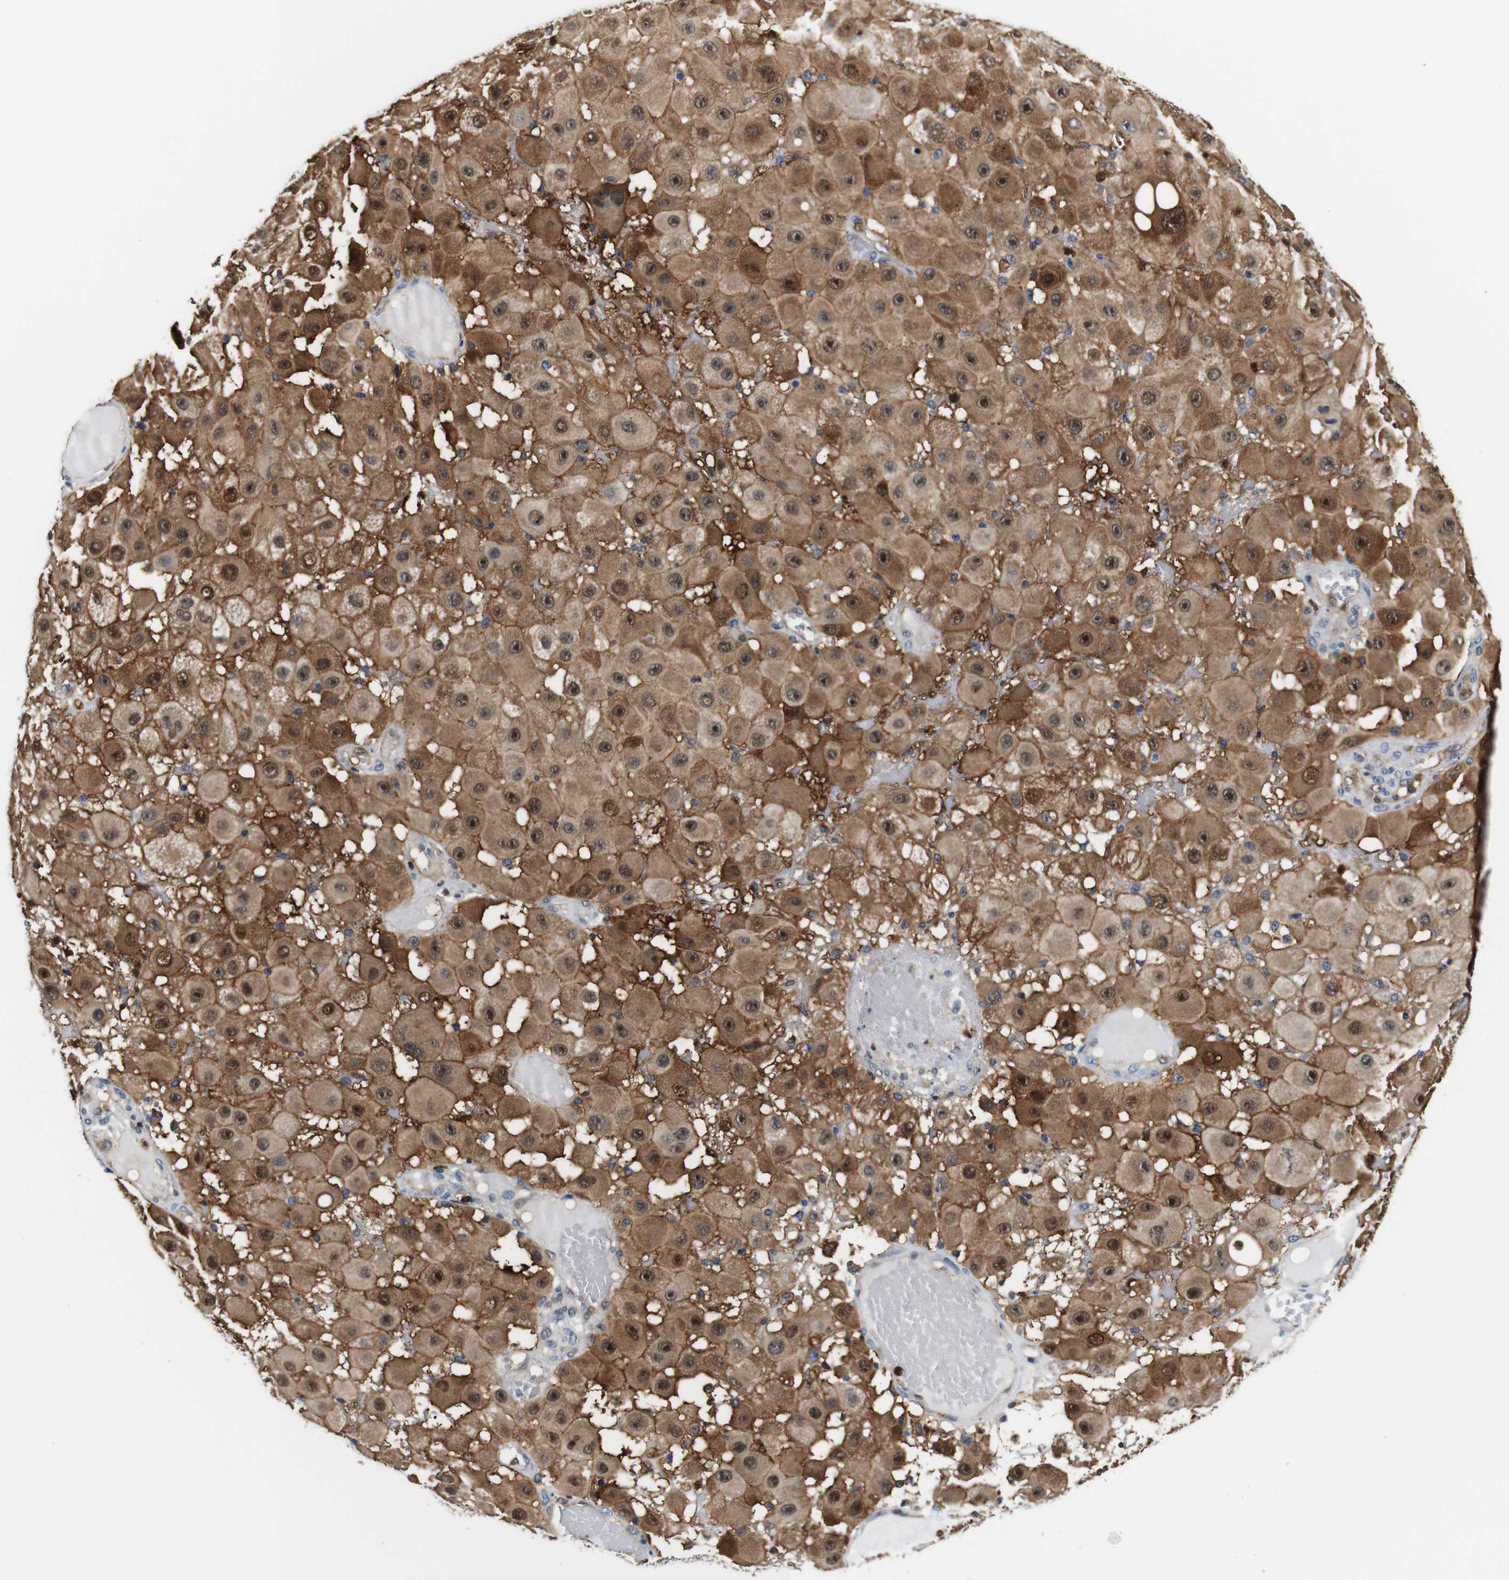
{"staining": {"intensity": "moderate", "quantity": ">75%", "location": "cytoplasmic/membranous,nuclear"}, "tissue": "melanoma", "cell_type": "Tumor cells", "image_type": "cancer", "snomed": [{"axis": "morphology", "description": "Malignant melanoma, NOS"}, {"axis": "topography", "description": "Skin"}], "caption": "A micrograph of malignant melanoma stained for a protein demonstrates moderate cytoplasmic/membranous and nuclear brown staining in tumor cells. The protein of interest is shown in brown color, while the nuclei are stained blue.", "gene": "ANXA1", "patient": {"sex": "female", "age": 81}}